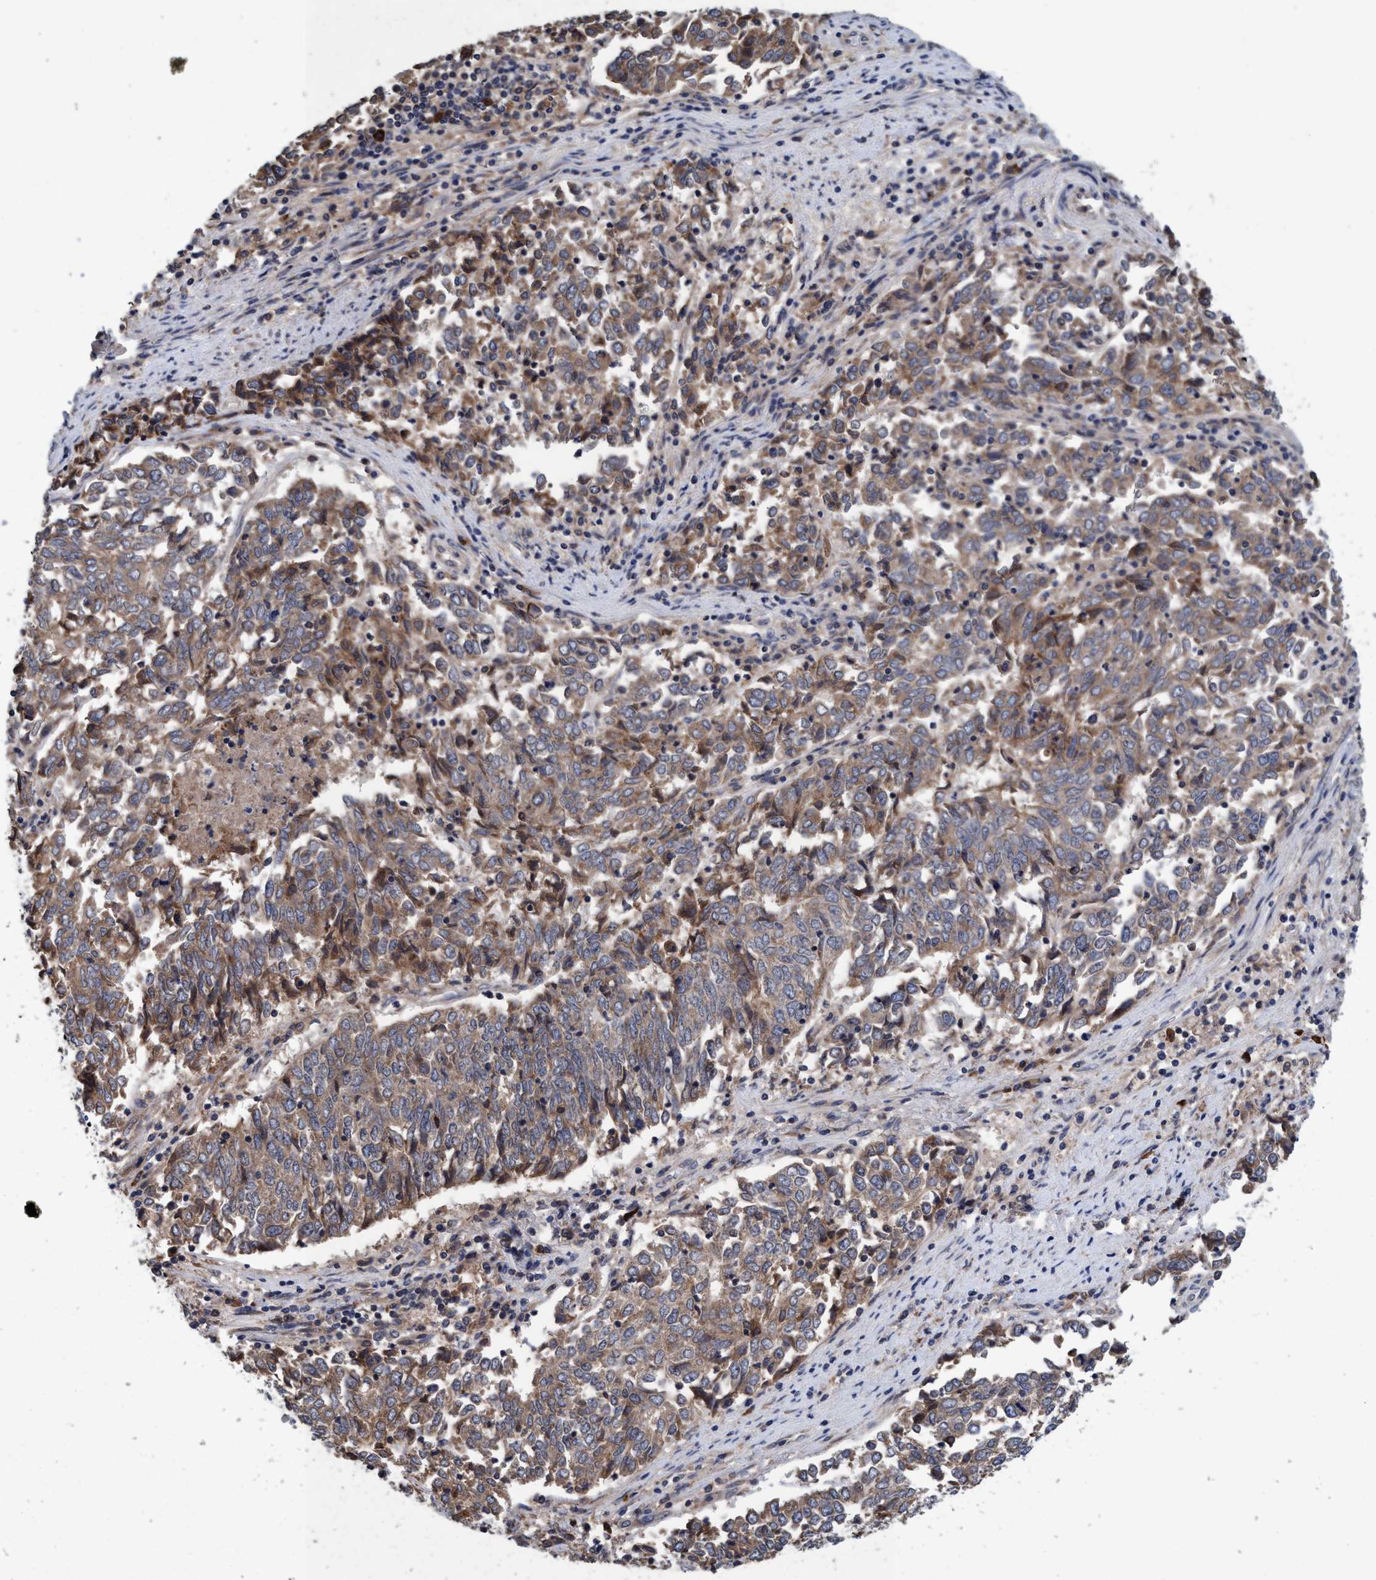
{"staining": {"intensity": "weak", "quantity": ">75%", "location": "cytoplasmic/membranous"}, "tissue": "endometrial cancer", "cell_type": "Tumor cells", "image_type": "cancer", "snomed": [{"axis": "morphology", "description": "Adenocarcinoma, NOS"}, {"axis": "topography", "description": "Endometrium"}], "caption": "This is an image of immunohistochemistry staining of endometrial cancer (adenocarcinoma), which shows weak staining in the cytoplasmic/membranous of tumor cells.", "gene": "CALCOCO2", "patient": {"sex": "female", "age": 80}}